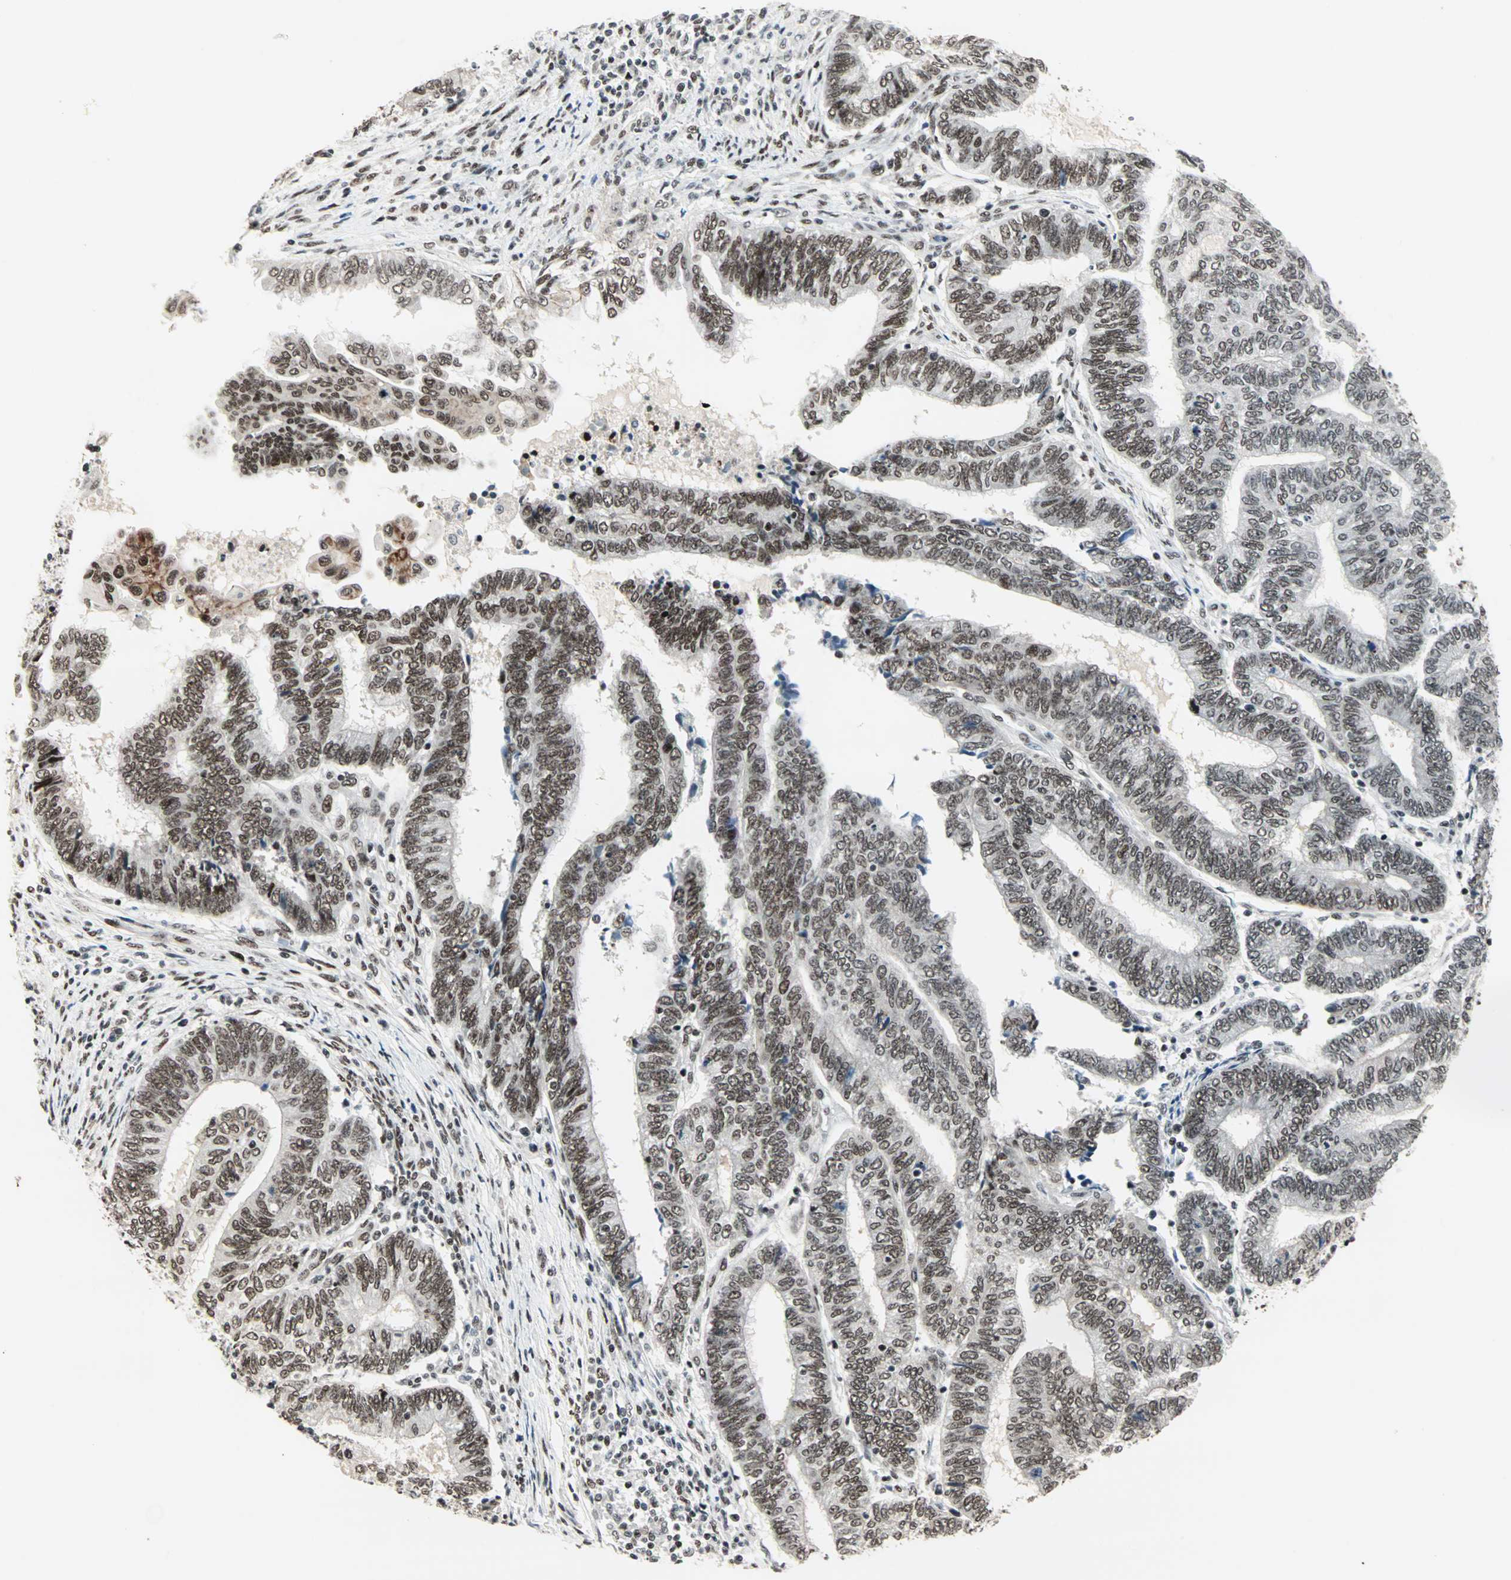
{"staining": {"intensity": "moderate", "quantity": ">75%", "location": "nuclear"}, "tissue": "endometrial cancer", "cell_type": "Tumor cells", "image_type": "cancer", "snomed": [{"axis": "morphology", "description": "Adenocarcinoma, NOS"}, {"axis": "topography", "description": "Uterus"}, {"axis": "topography", "description": "Endometrium"}], "caption": "Approximately >75% of tumor cells in endometrial cancer display moderate nuclear protein positivity as visualized by brown immunohistochemical staining.", "gene": "BLM", "patient": {"sex": "female", "age": 70}}